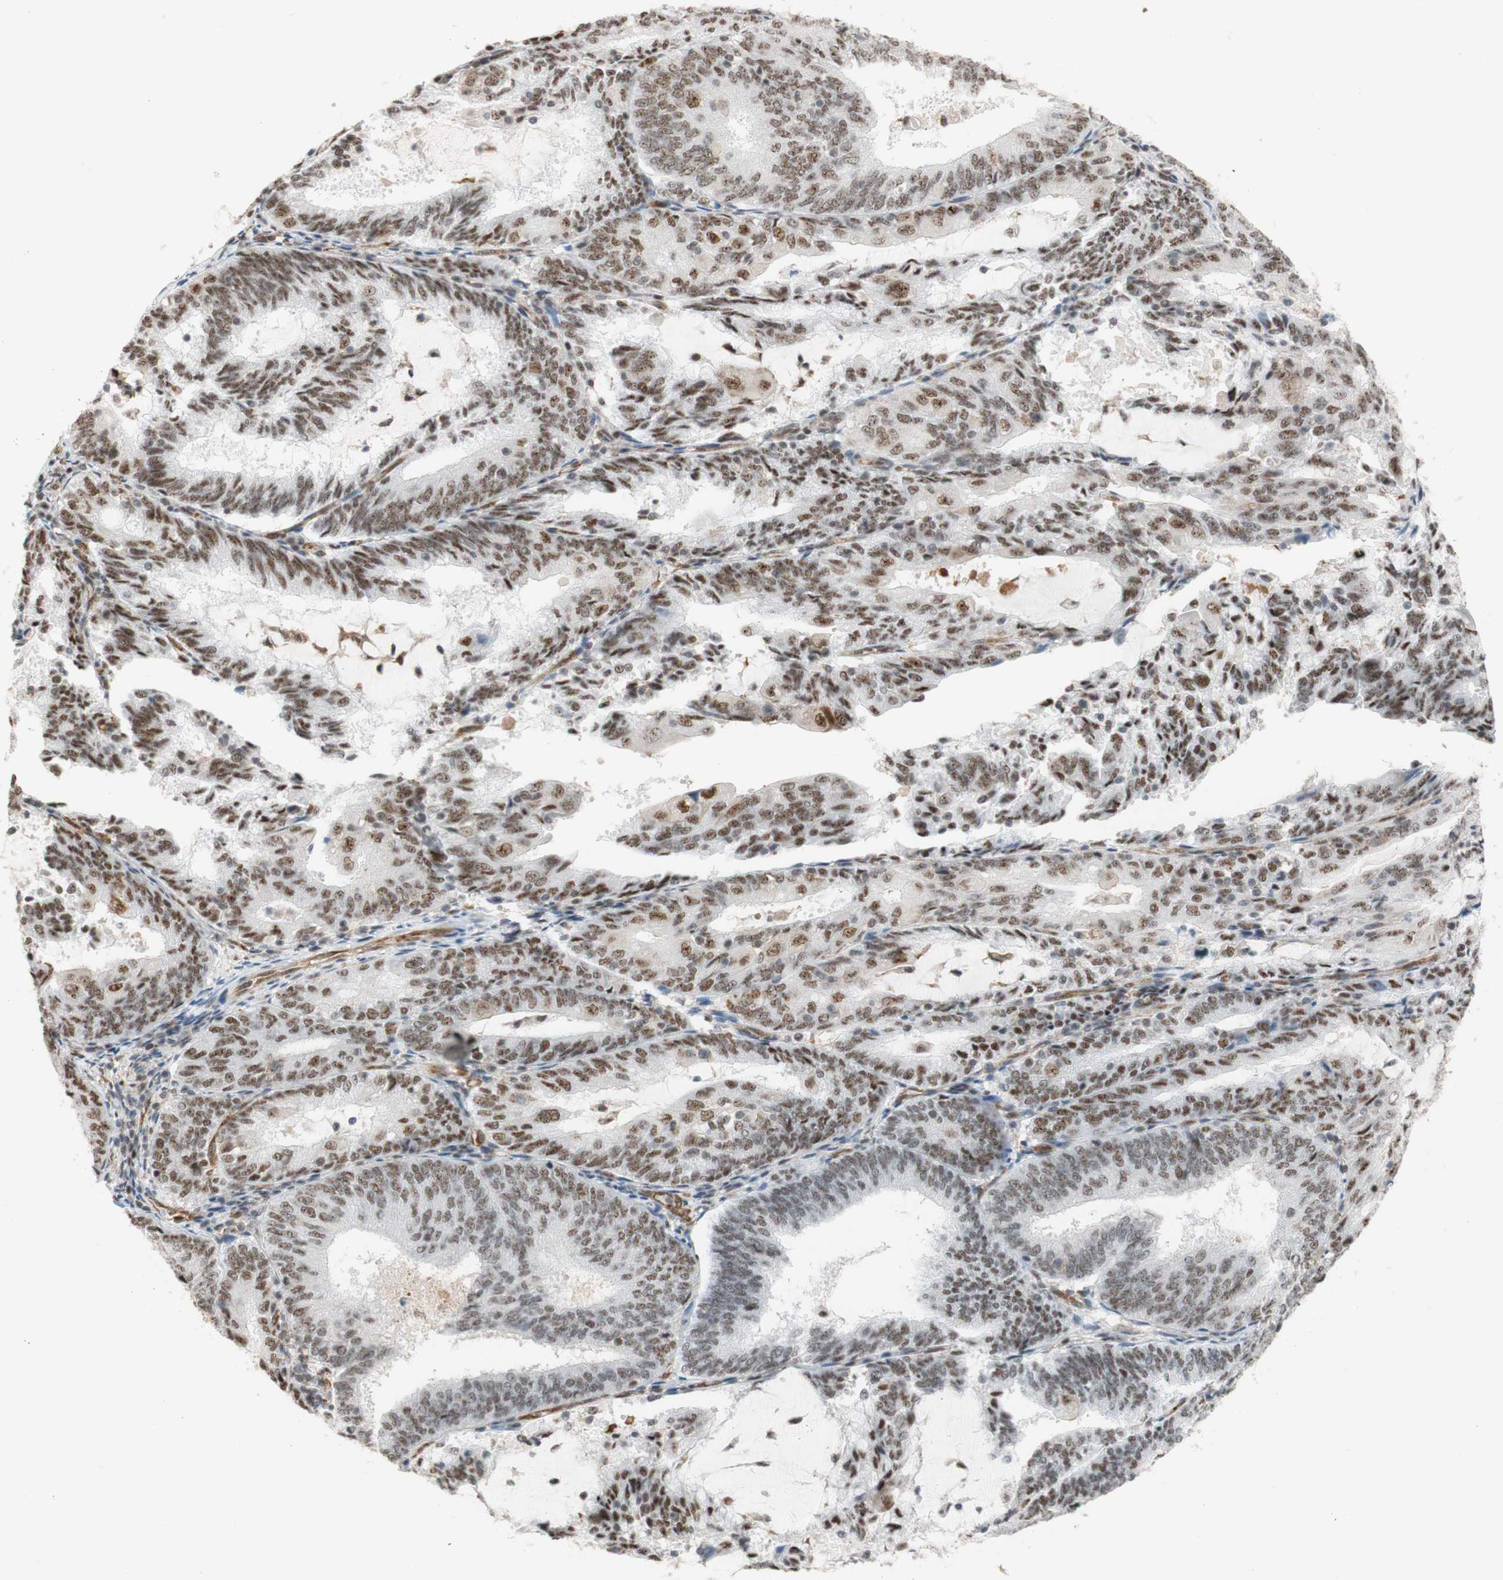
{"staining": {"intensity": "moderate", "quantity": ">75%", "location": "nuclear"}, "tissue": "endometrial cancer", "cell_type": "Tumor cells", "image_type": "cancer", "snomed": [{"axis": "morphology", "description": "Adenocarcinoma, NOS"}, {"axis": "topography", "description": "Endometrium"}], "caption": "This micrograph demonstrates immunohistochemistry (IHC) staining of human adenocarcinoma (endometrial), with medium moderate nuclear expression in approximately >75% of tumor cells.", "gene": "SAP18", "patient": {"sex": "female", "age": 81}}